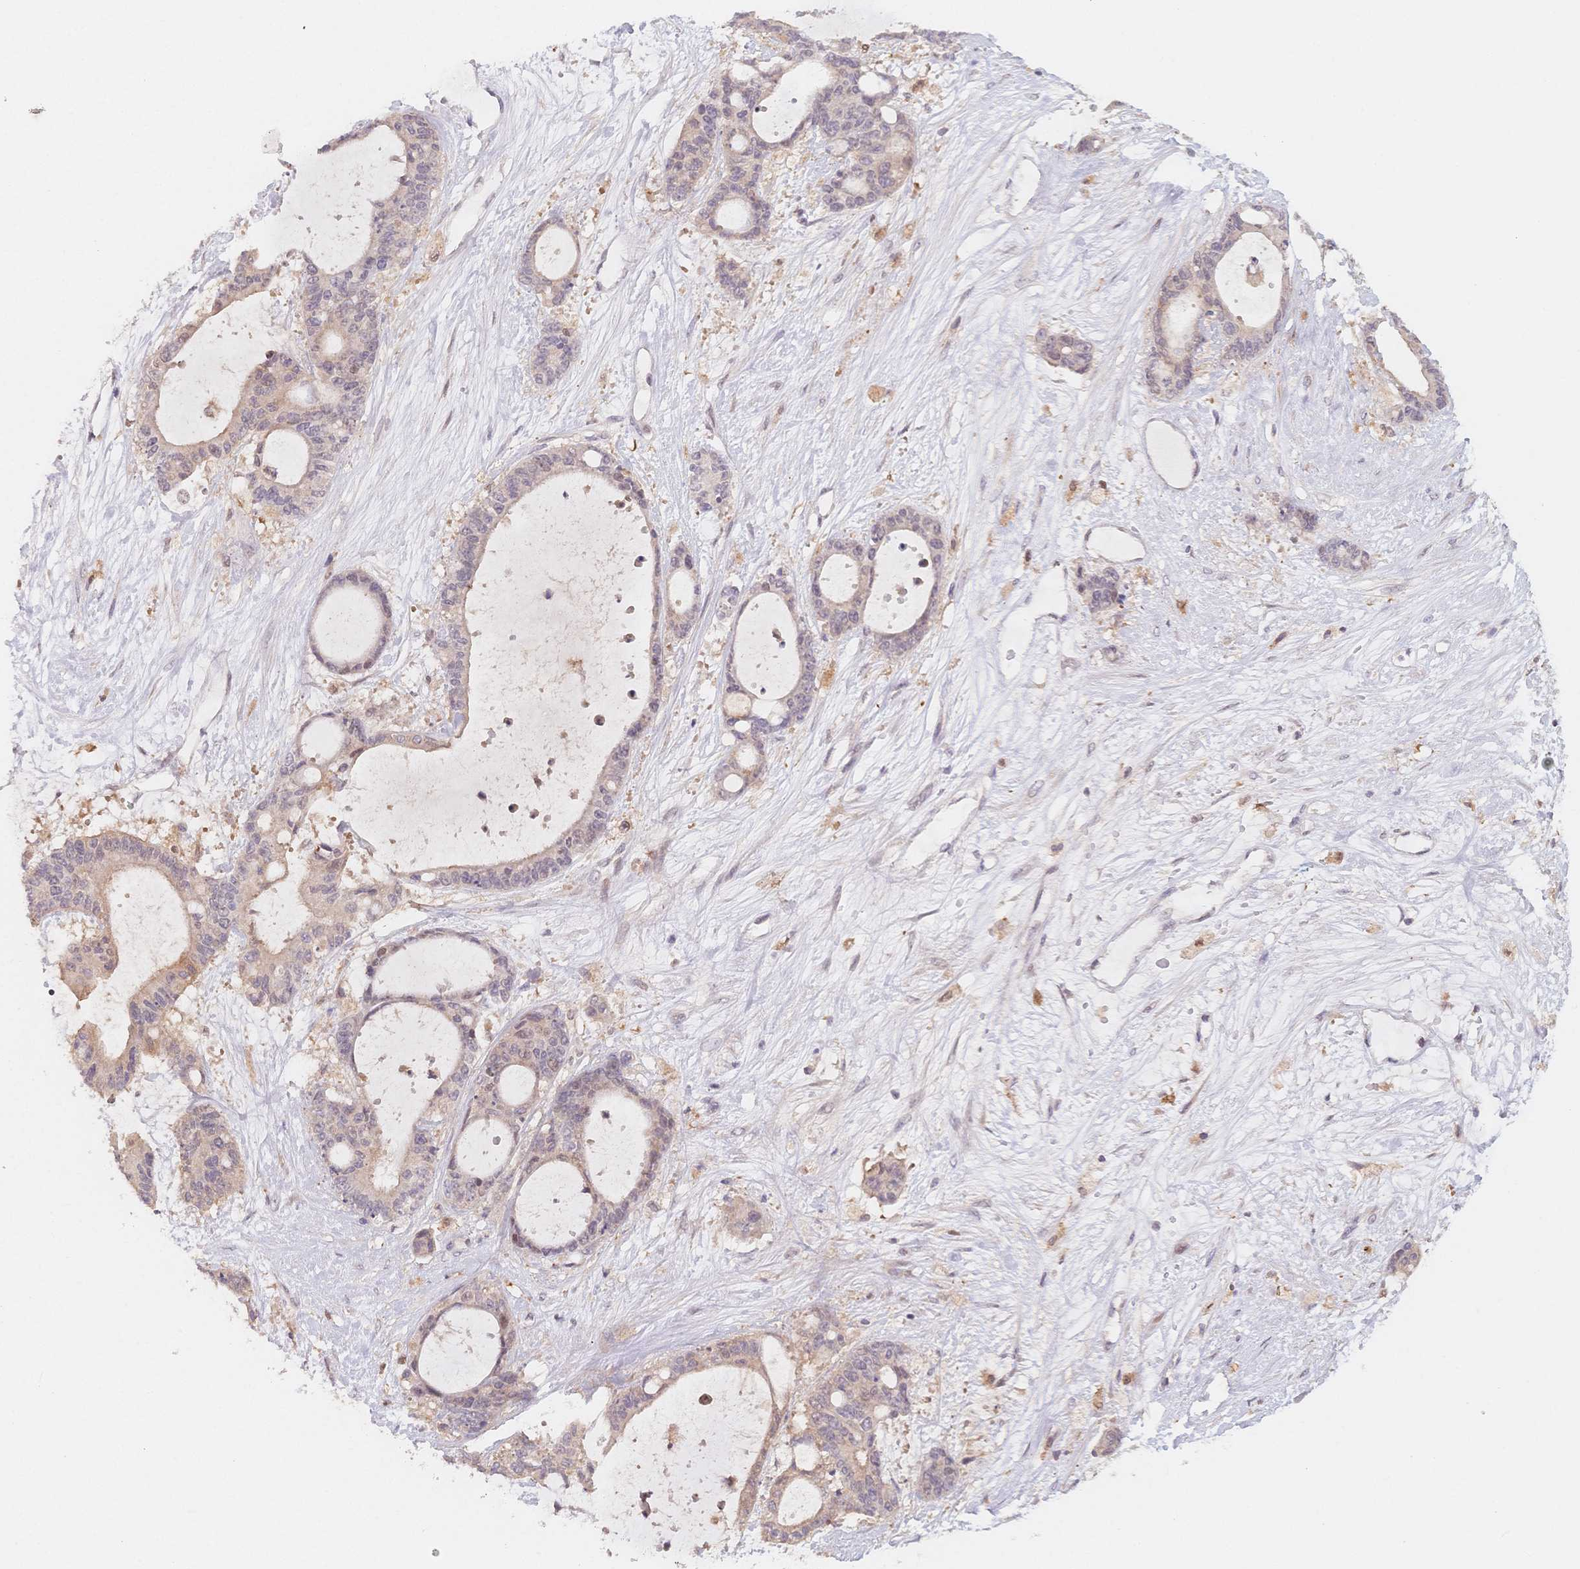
{"staining": {"intensity": "negative", "quantity": "none", "location": "none"}, "tissue": "liver cancer", "cell_type": "Tumor cells", "image_type": "cancer", "snomed": [{"axis": "morphology", "description": "Normal tissue, NOS"}, {"axis": "morphology", "description": "Cholangiocarcinoma"}, {"axis": "topography", "description": "Liver"}, {"axis": "topography", "description": "Peripheral nerve tissue"}], "caption": "Protein analysis of liver cancer exhibits no significant positivity in tumor cells.", "gene": "C12orf75", "patient": {"sex": "female", "age": 73}}